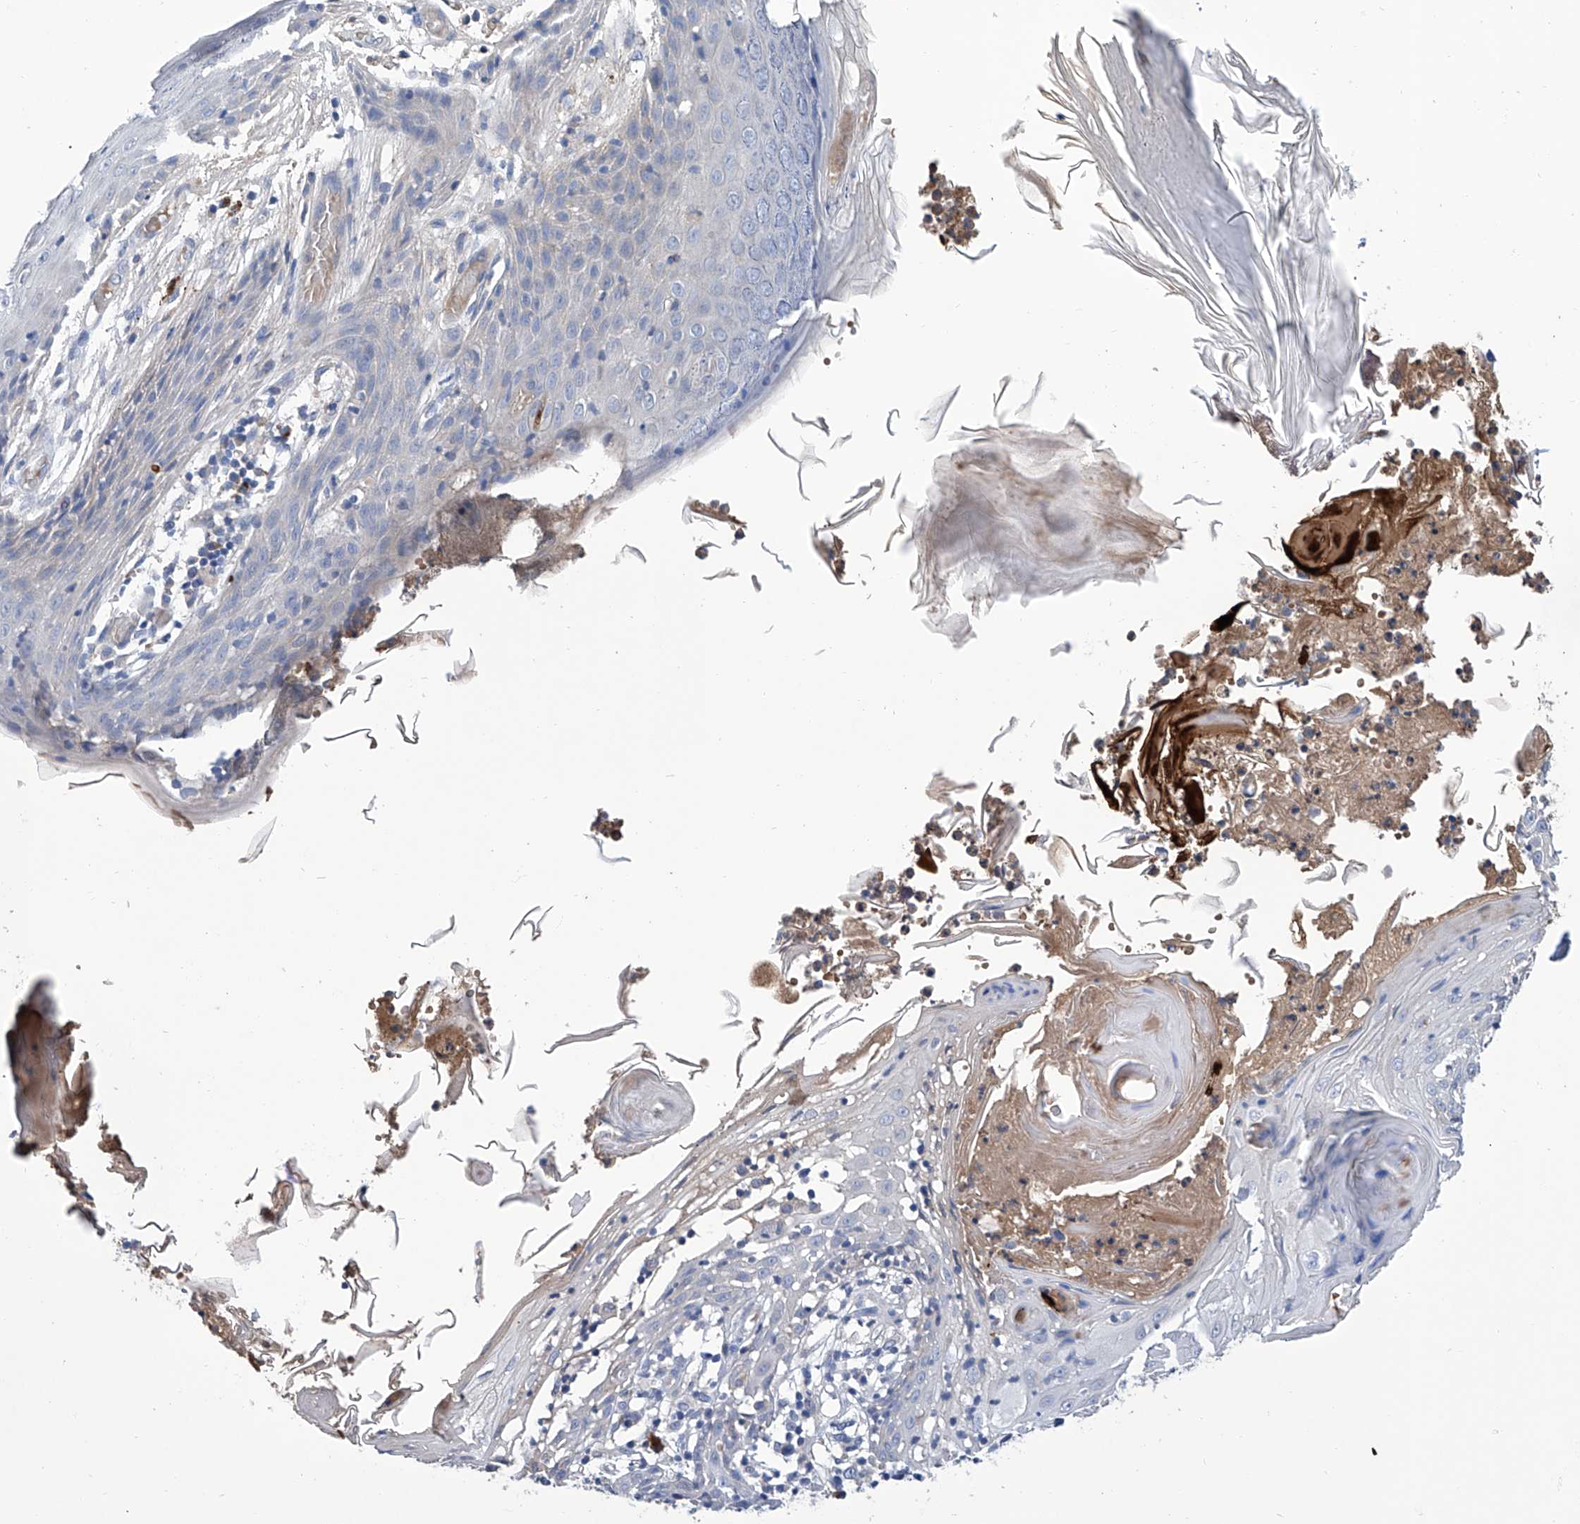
{"staining": {"intensity": "negative", "quantity": "none", "location": "none"}, "tissue": "skin cancer", "cell_type": "Tumor cells", "image_type": "cancer", "snomed": [{"axis": "morphology", "description": "Squamous cell carcinoma, NOS"}, {"axis": "topography", "description": "Skin"}], "caption": "High power microscopy histopathology image of an immunohistochemistry photomicrograph of skin cancer (squamous cell carcinoma), revealing no significant staining in tumor cells. (Stains: DAB immunohistochemistry with hematoxylin counter stain, Microscopy: brightfield microscopy at high magnification).", "gene": "GPT", "patient": {"sex": "female", "age": 88}}